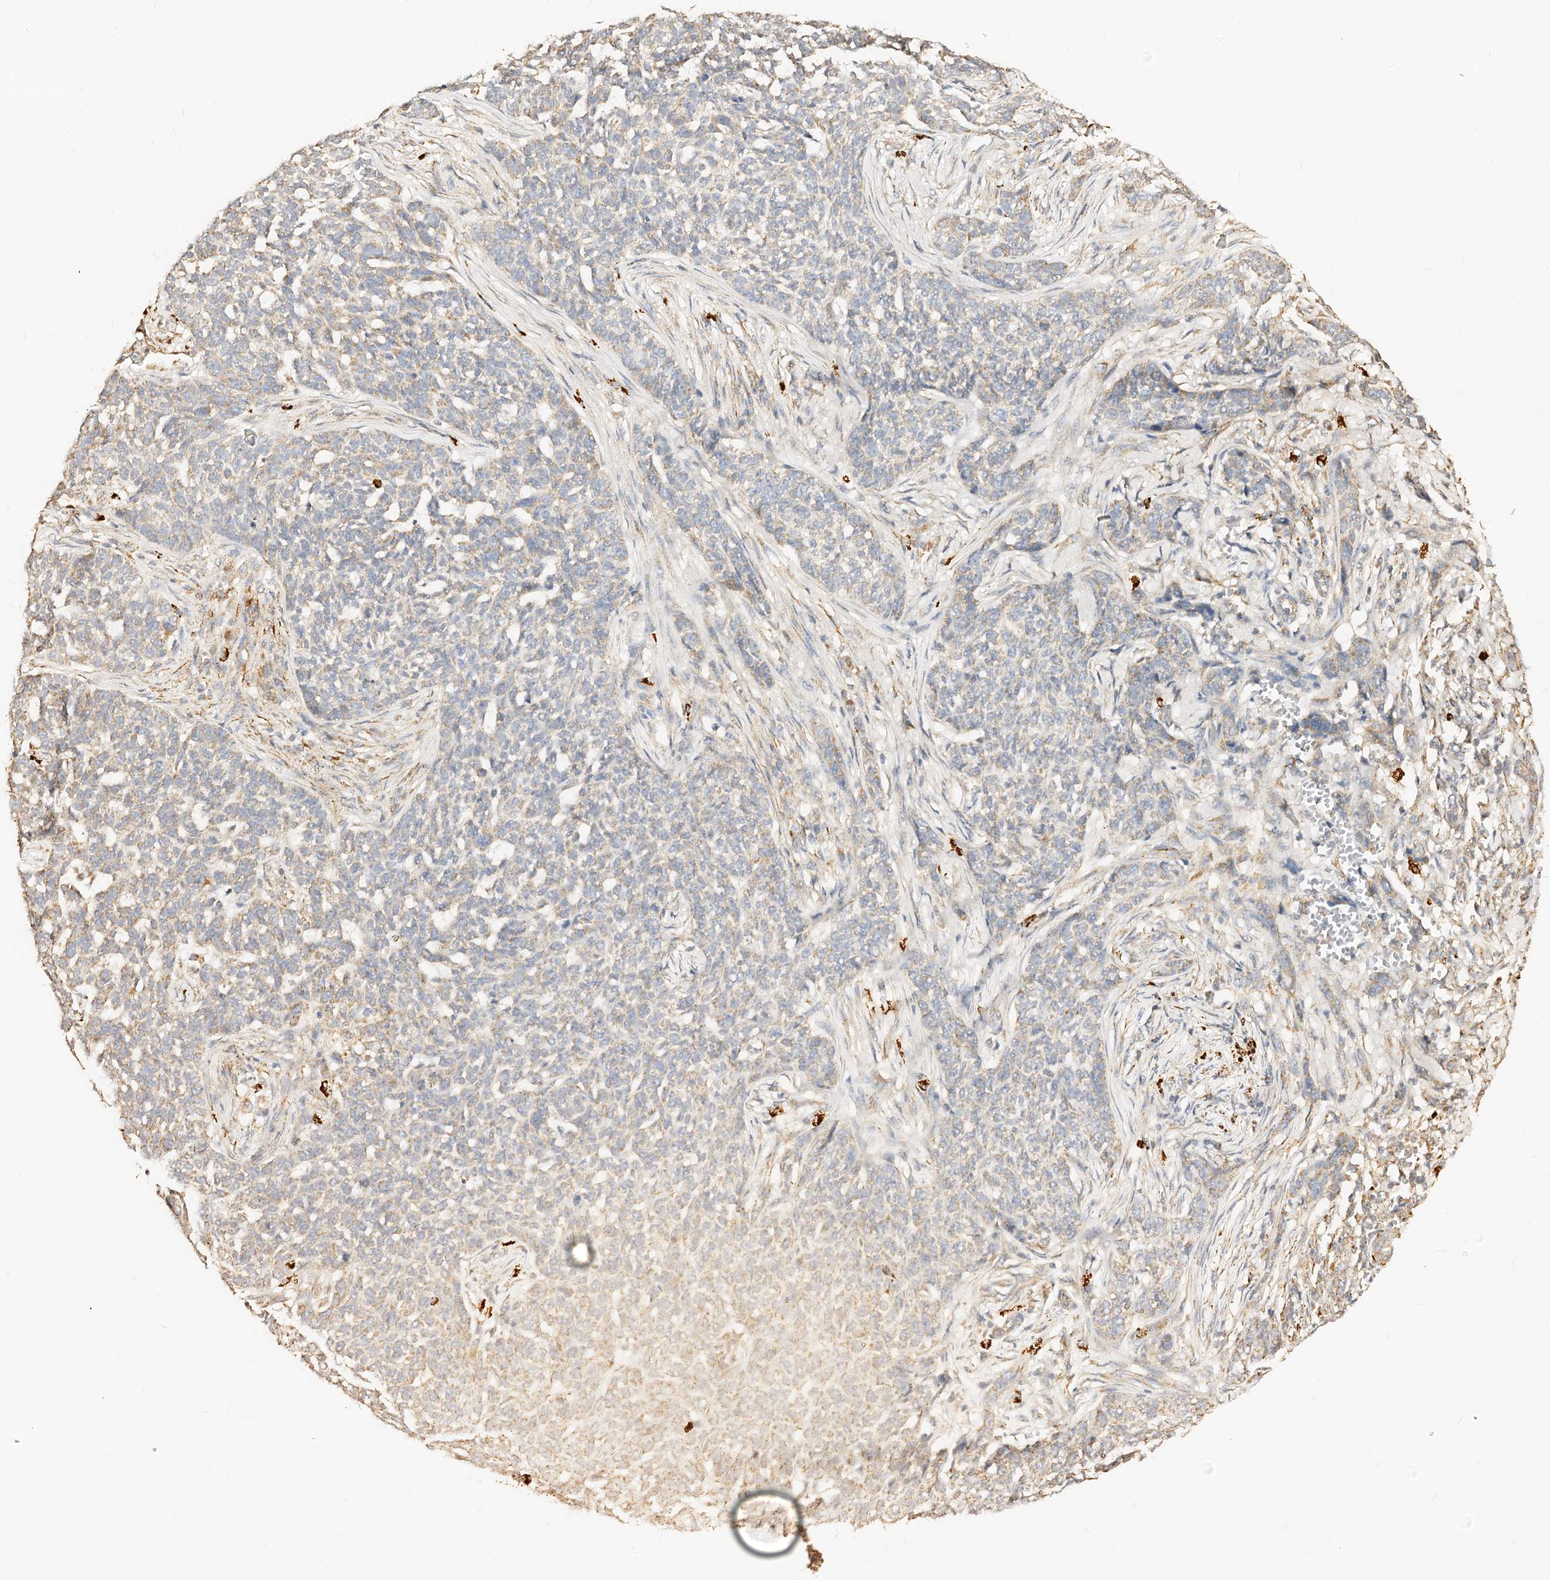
{"staining": {"intensity": "weak", "quantity": "<25%", "location": "cytoplasmic/membranous"}, "tissue": "skin cancer", "cell_type": "Tumor cells", "image_type": "cancer", "snomed": [{"axis": "morphology", "description": "Basal cell carcinoma"}, {"axis": "topography", "description": "Skin"}], "caption": "An immunohistochemistry image of skin cancer (basal cell carcinoma) is shown. There is no staining in tumor cells of skin cancer (basal cell carcinoma).", "gene": "MAOB", "patient": {"sex": "male", "age": 85}}